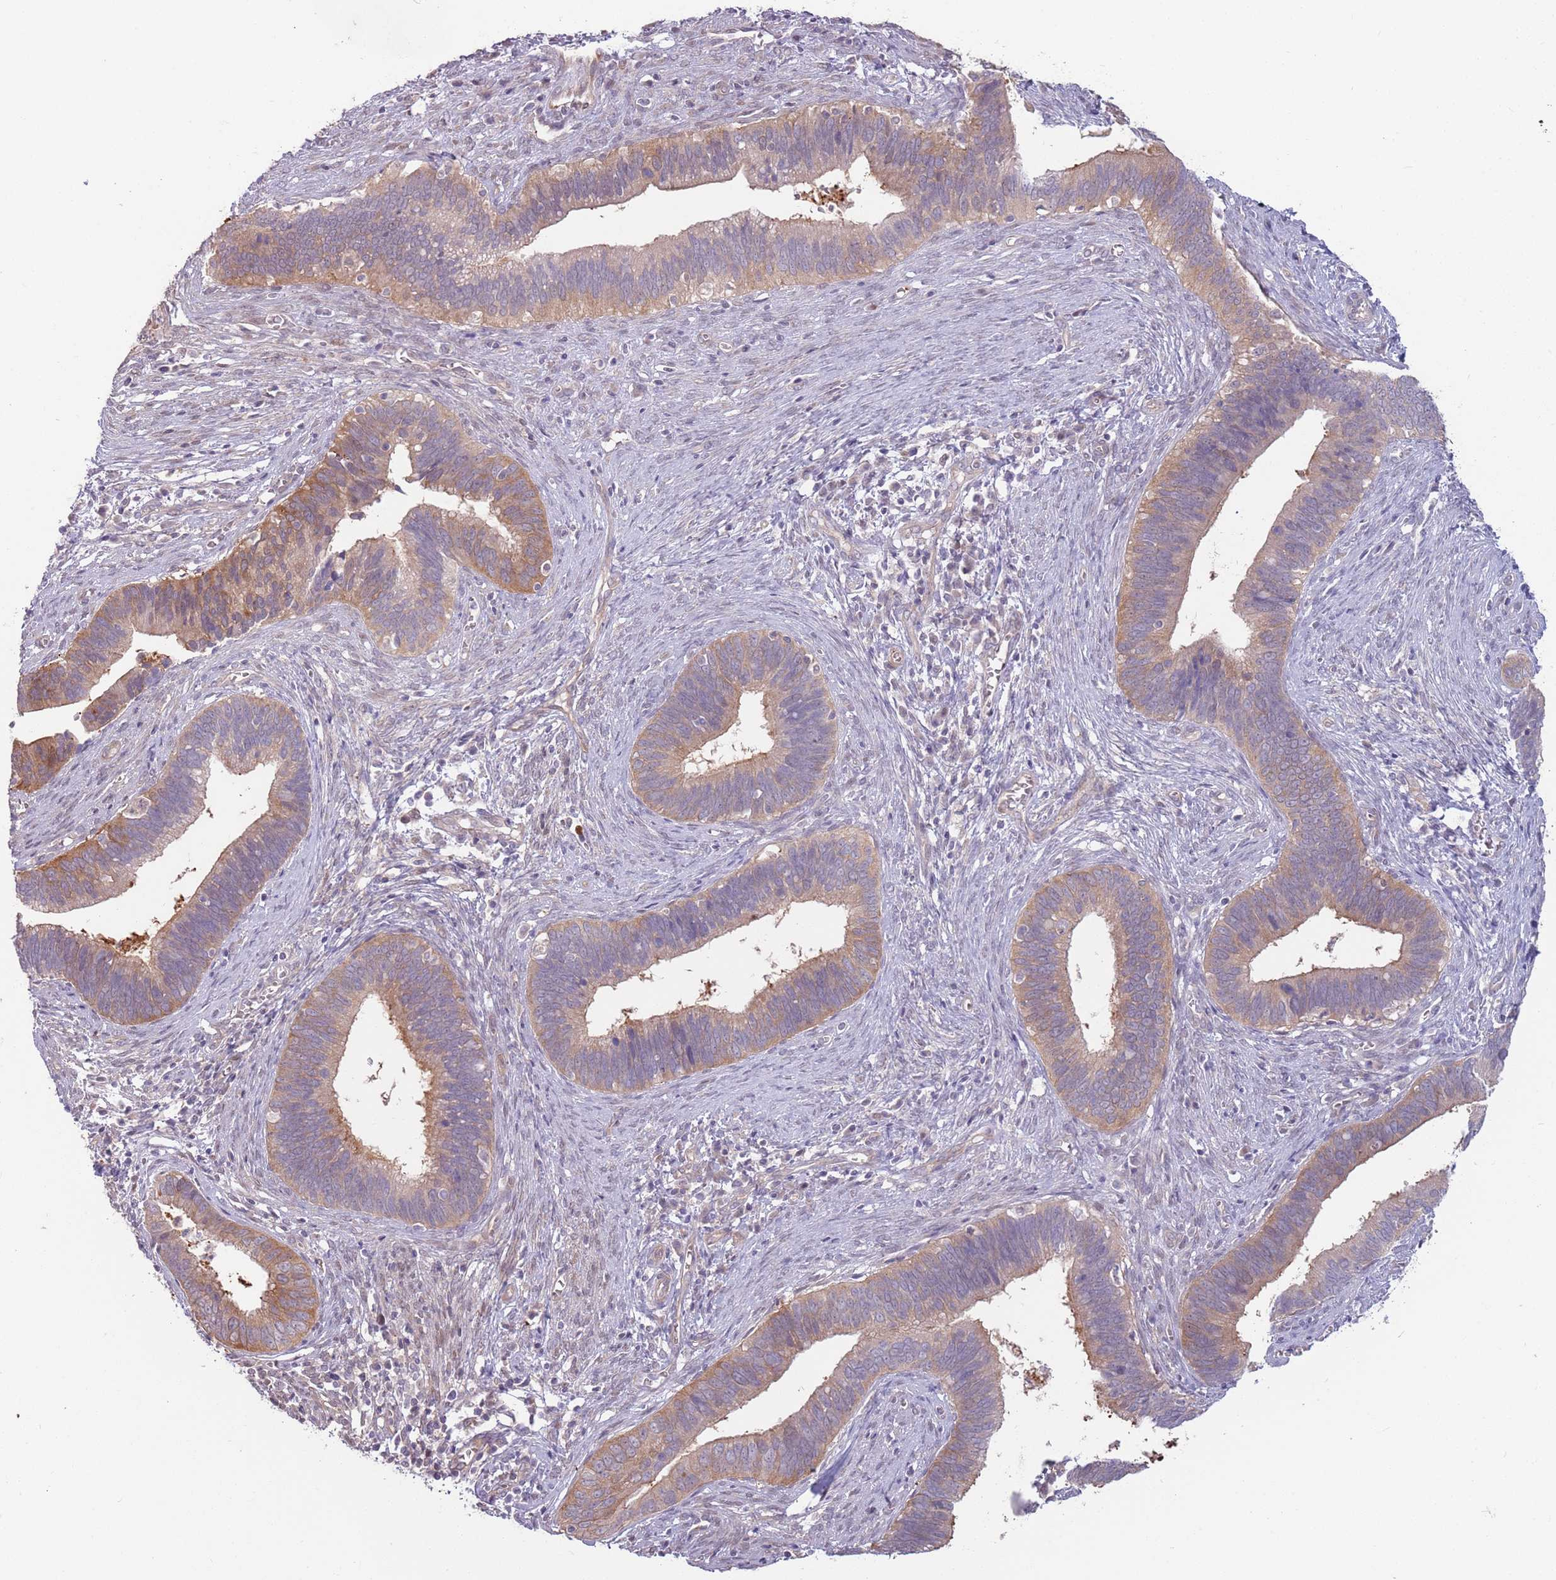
{"staining": {"intensity": "moderate", "quantity": "25%-75%", "location": "cytoplasmic/membranous"}, "tissue": "cervical cancer", "cell_type": "Tumor cells", "image_type": "cancer", "snomed": [{"axis": "morphology", "description": "Adenocarcinoma, NOS"}, {"axis": "topography", "description": "Cervix"}], "caption": "Immunohistochemistry (IHC) (DAB) staining of human cervical cancer displays moderate cytoplasmic/membranous protein positivity in approximately 25%-75% of tumor cells. The staining was performed using DAB to visualize the protein expression in brown, while the nuclei were stained in blue with hematoxylin (Magnification: 20x).", "gene": "LDHD", "patient": {"sex": "female", "age": 42}}